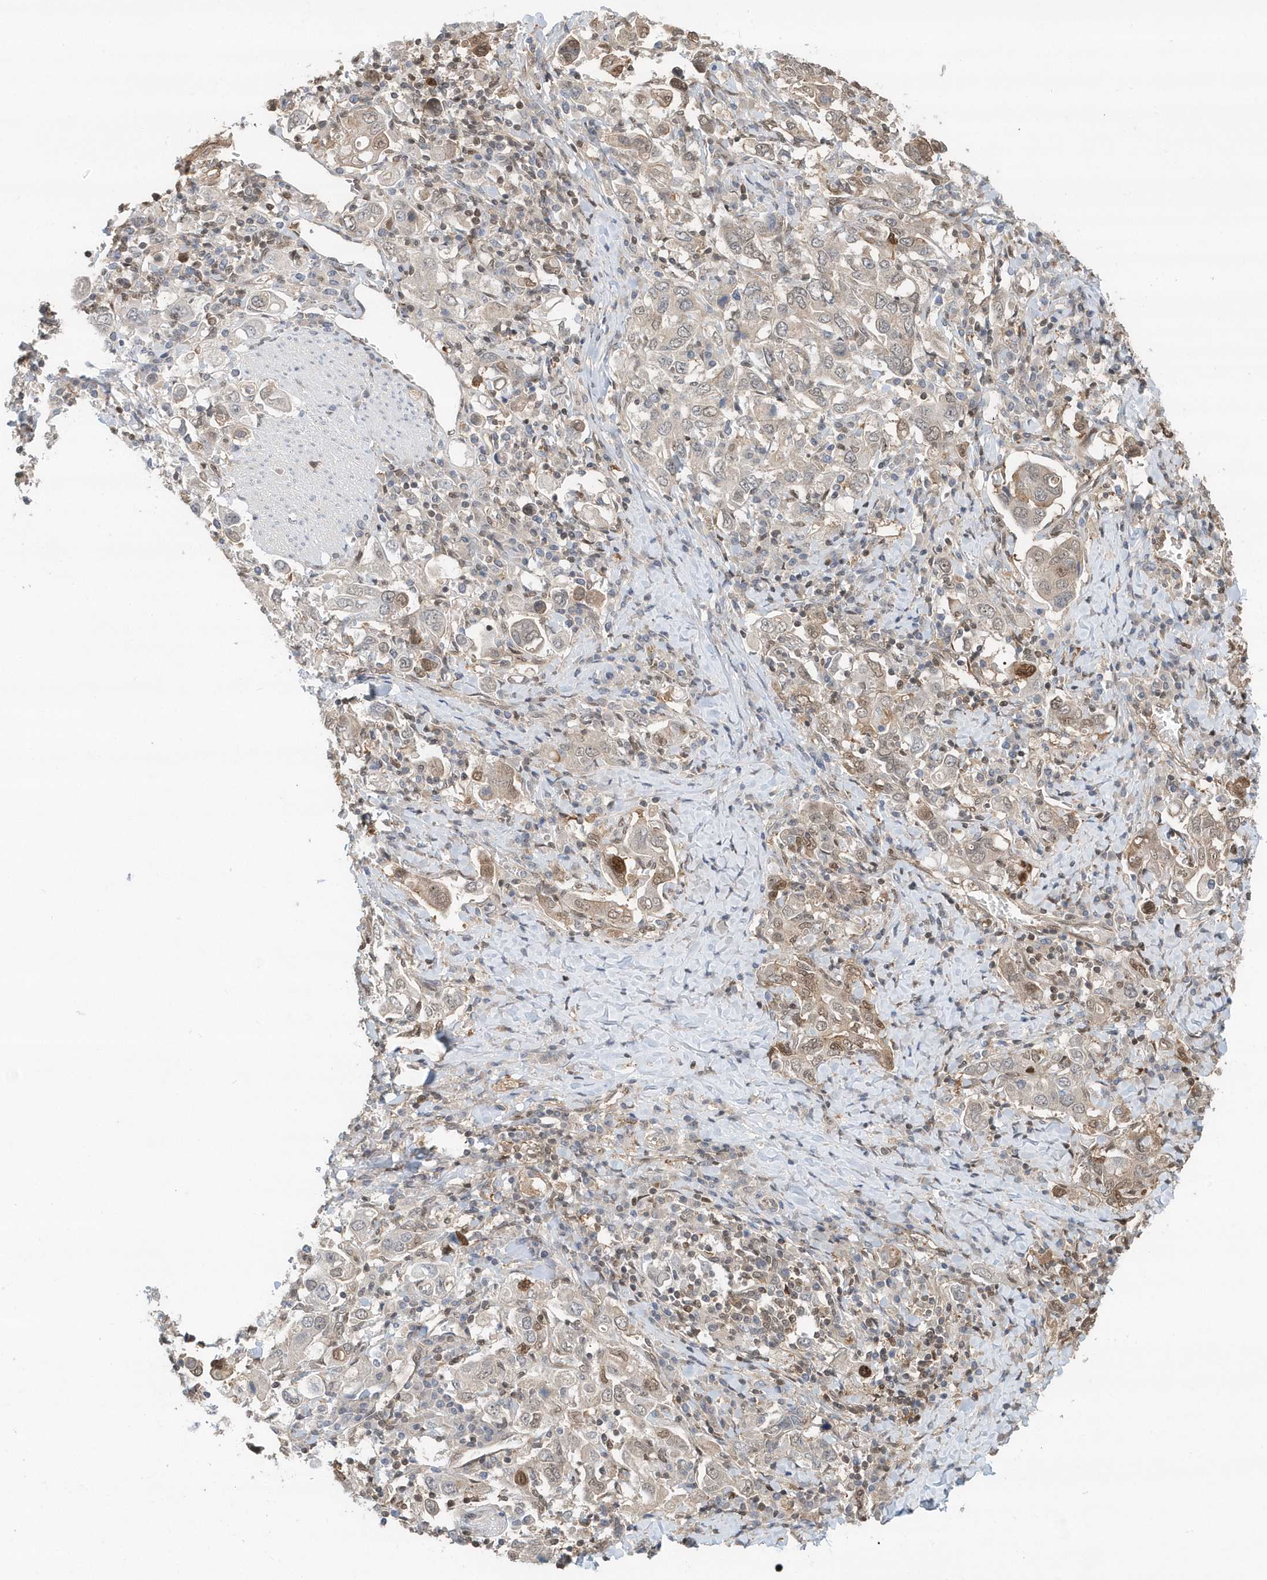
{"staining": {"intensity": "moderate", "quantity": "<25%", "location": "nuclear"}, "tissue": "stomach cancer", "cell_type": "Tumor cells", "image_type": "cancer", "snomed": [{"axis": "morphology", "description": "Adenocarcinoma, NOS"}, {"axis": "topography", "description": "Stomach, upper"}], "caption": "Immunohistochemical staining of human stomach adenocarcinoma displays moderate nuclear protein positivity in approximately <25% of tumor cells. (Stains: DAB (3,3'-diaminobenzidine) in brown, nuclei in blue, Microscopy: brightfield microscopy at high magnification).", "gene": "SUMO2", "patient": {"sex": "male", "age": 62}}